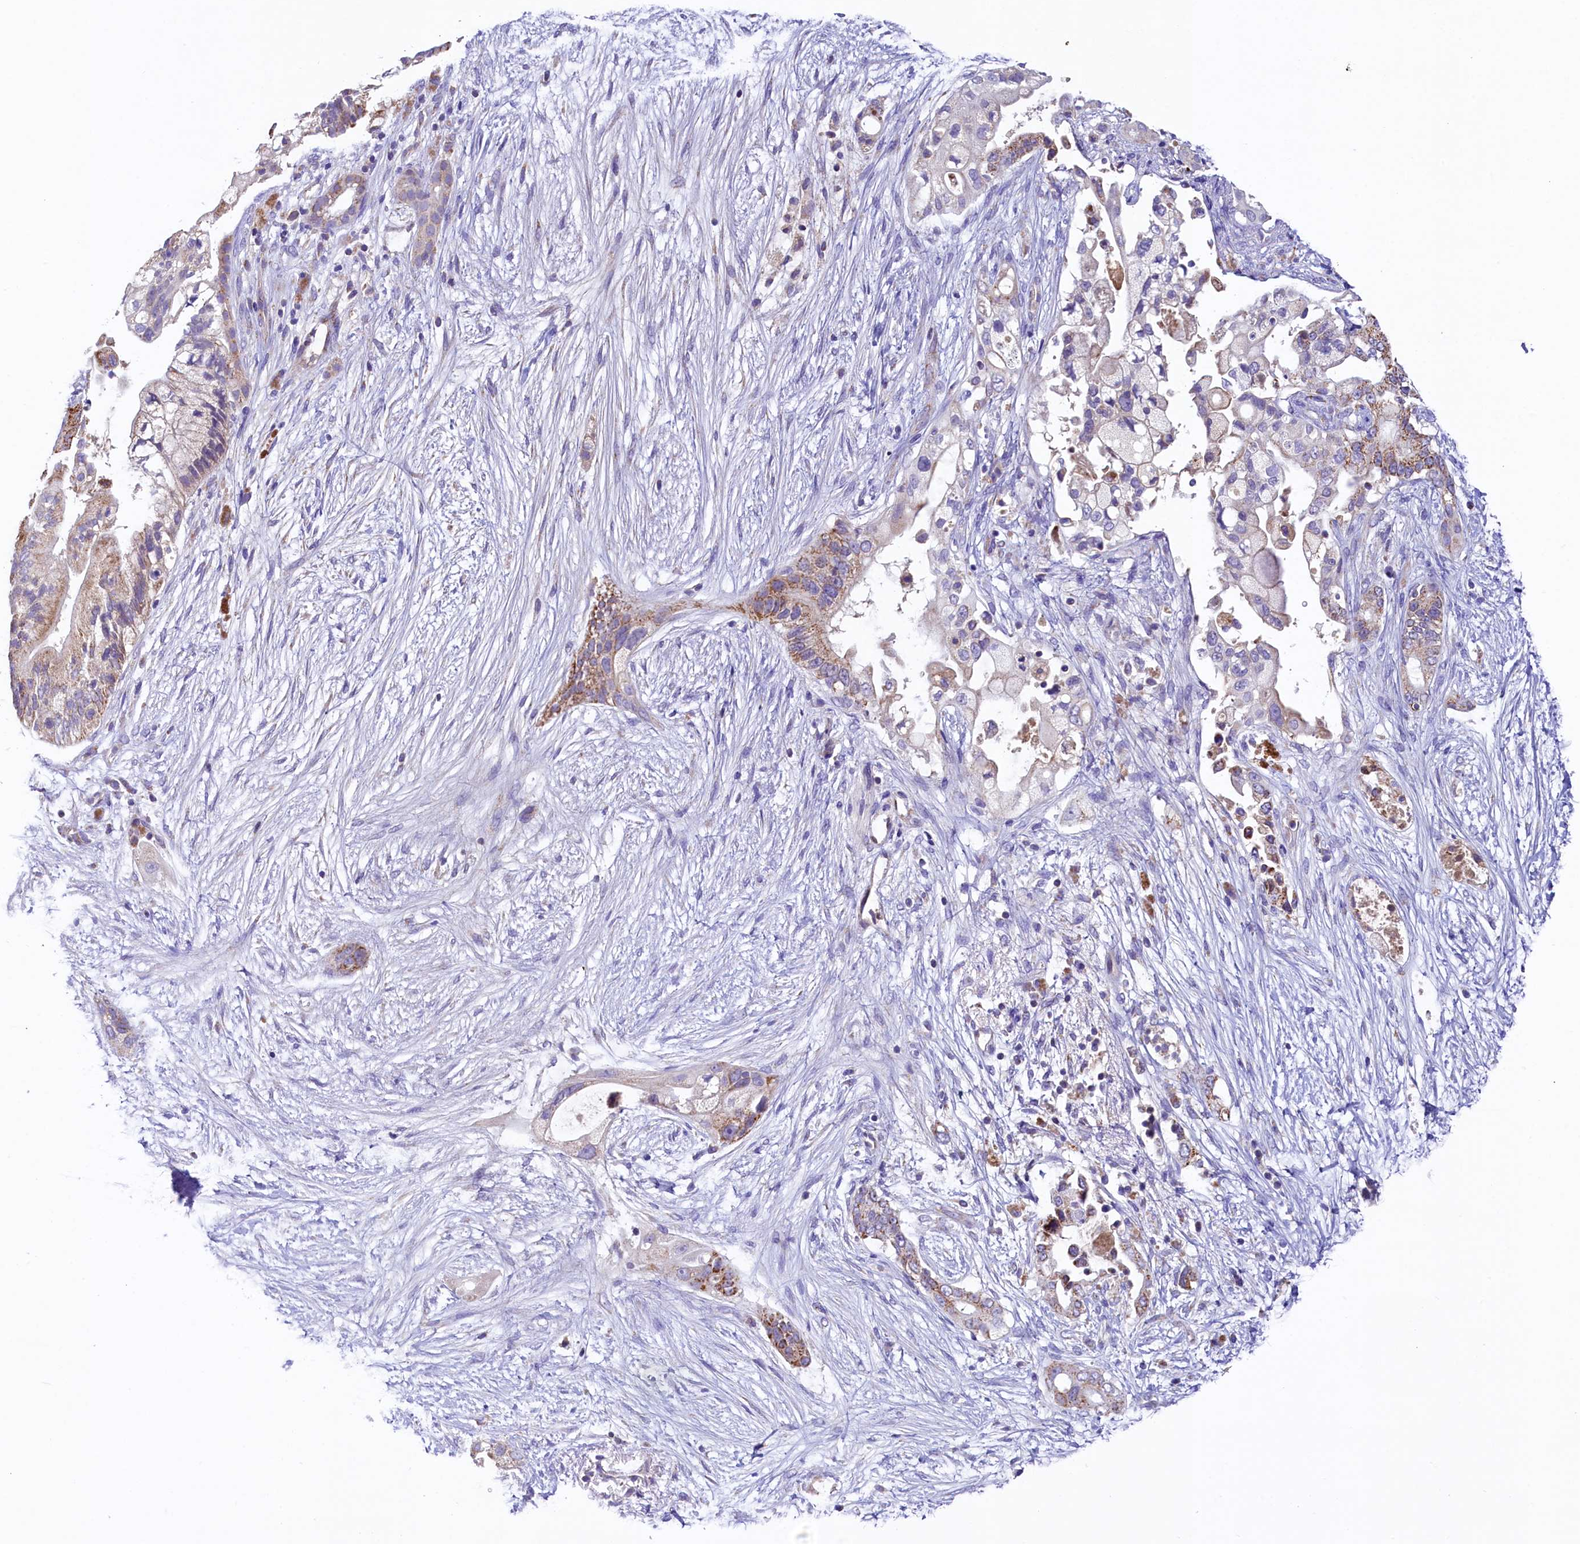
{"staining": {"intensity": "moderate", "quantity": "<25%", "location": "cytoplasmic/membranous"}, "tissue": "pancreatic cancer", "cell_type": "Tumor cells", "image_type": "cancer", "snomed": [{"axis": "morphology", "description": "Adenocarcinoma, NOS"}, {"axis": "topography", "description": "Pancreas"}], "caption": "Immunohistochemical staining of human adenocarcinoma (pancreatic) shows low levels of moderate cytoplasmic/membranous protein expression in about <25% of tumor cells.", "gene": "PMPCB", "patient": {"sex": "male", "age": 53}}